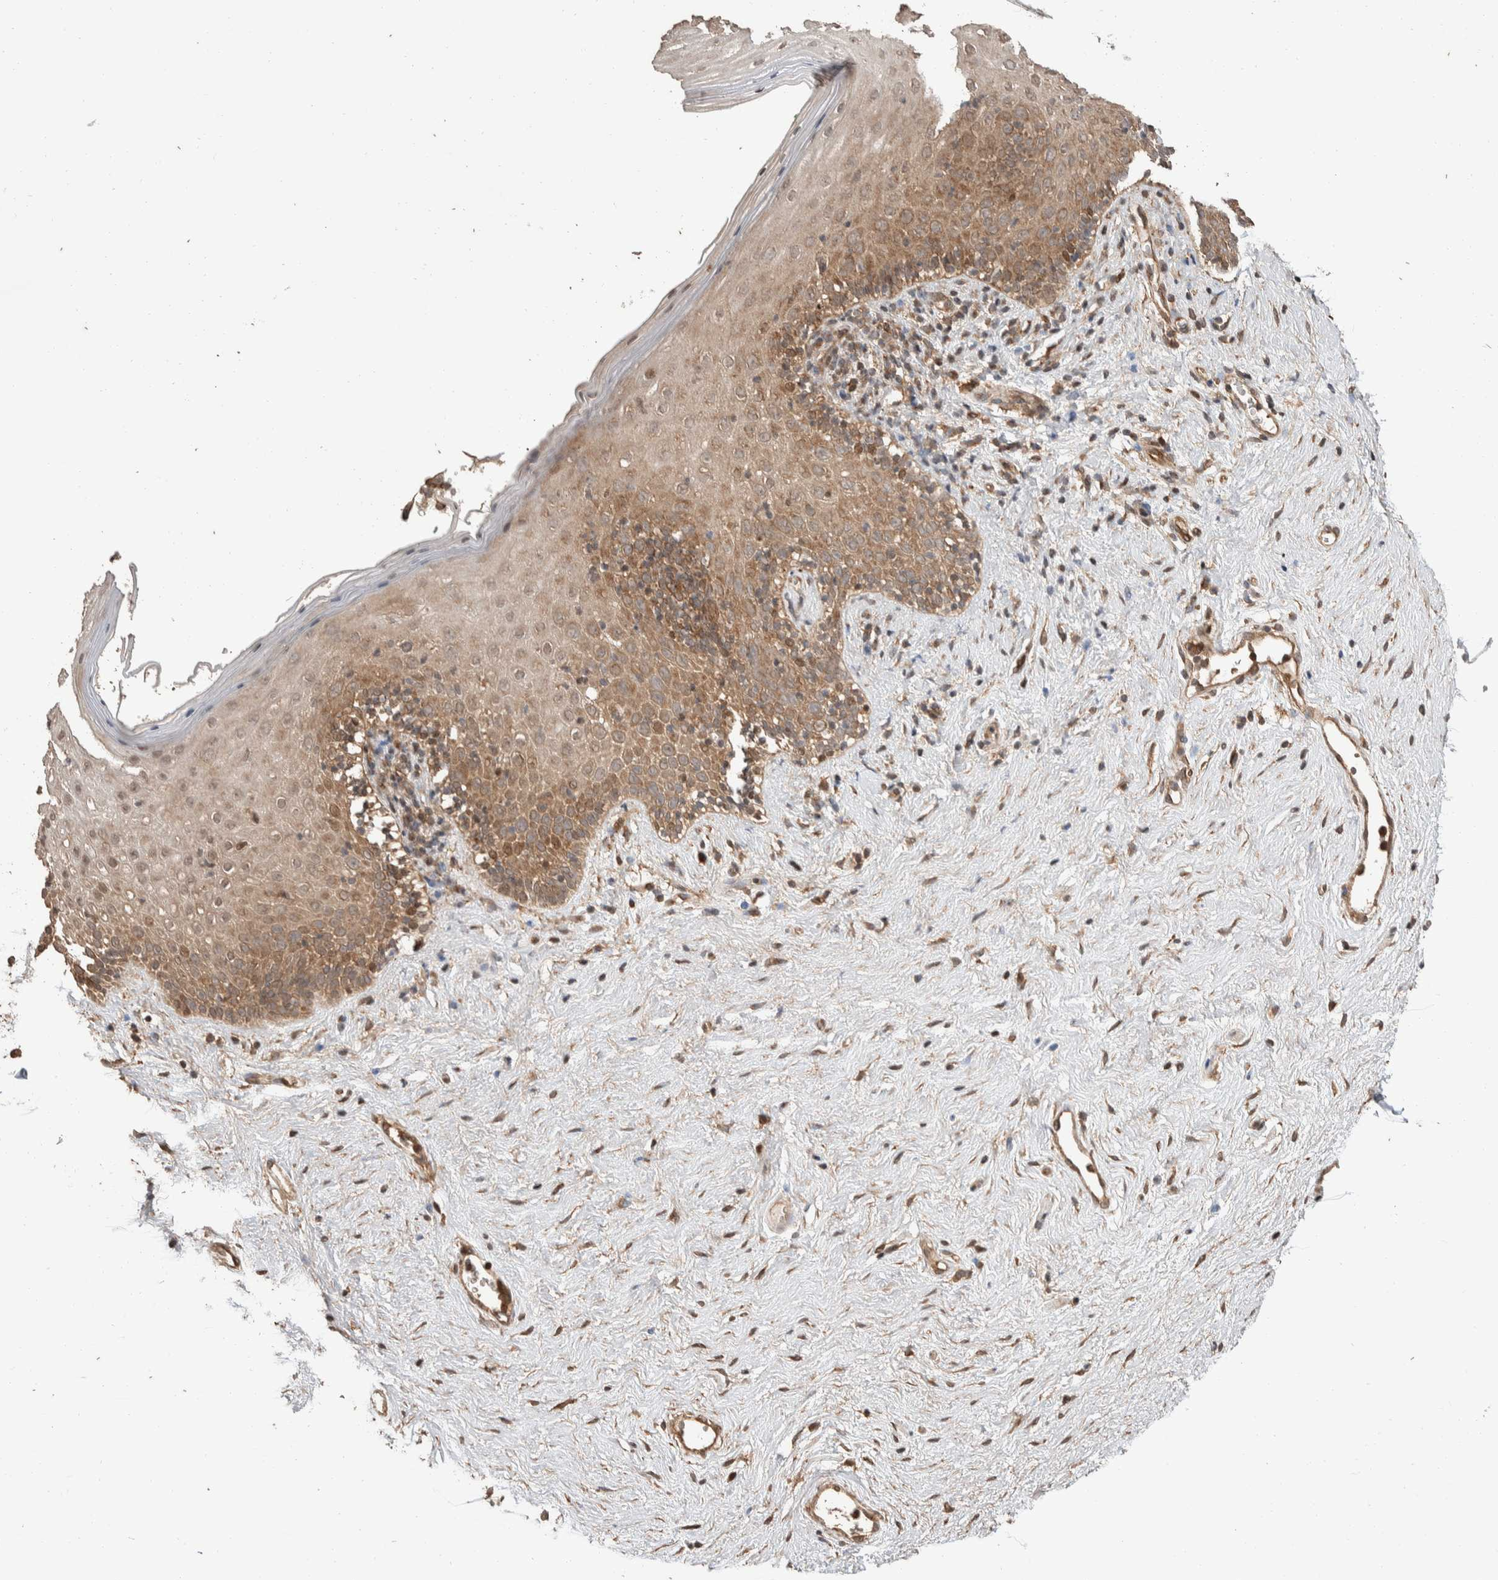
{"staining": {"intensity": "moderate", "quantity": ">75%", "location": "cytoplasmic/membranous"}, "tissue": "vagina", "cell_type": "Squamous epithelial cells", "image_type": "normal", "snomed": [{"axis": "morphology", "description": "Normal tissue, NOS"}, {"axis": "topography", "description": "Vagina"}], "caption": "Immunohistochemistry staining of benign vagina, which displays medium levels of moderate cytoplasmic/membranous staining in about >75% of squamous epithelial cells indicating moderate cytoplasmic/membranous protein staining. The staining was performed using DAB (brown) for protein detection and nuclei were counterstained in hematoxylin (blue).", "gene": "ERC1", "patient": {"sex": "female", "age": 44}}